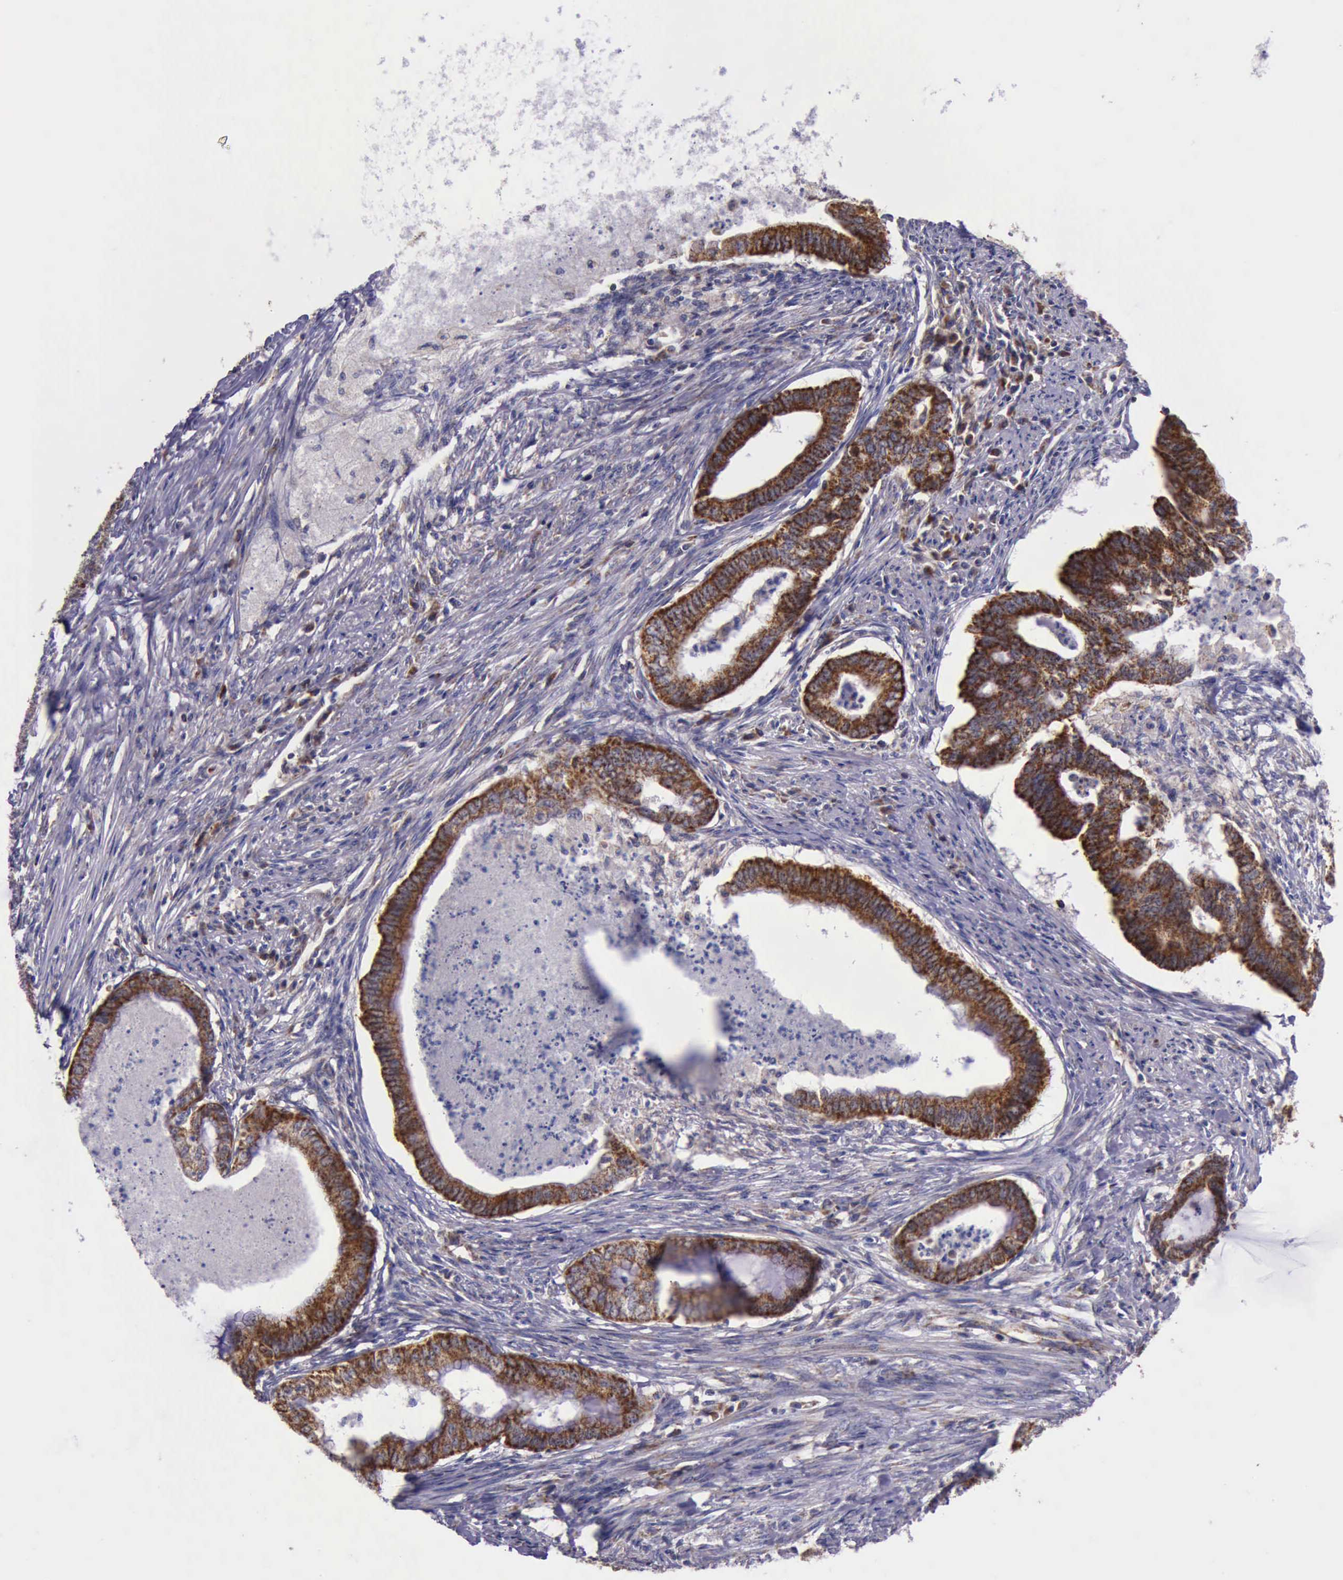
{"staining": {"intensity": "strong", "quantity": ">75%", "location": "cytoplasmic/membranous"}, "tissue": "endometrial cancer", "cell_type": "Tumor cells", "image_type": "cancer", "snomed": [{"axis": "morphology", "description": "Necrosis, NOS"}, {"axis": "morphology", "description": "Adenocarcinoma, NOS"}, {"axis": "topography", "description": "Endometrium"}], "caption": "Strong cytoplasmic/membranous staining for a protein is seen in approximately >75% of tumor cells of adenocarcinoma (endometrial) using immunohistochemistry (IHC).", "gene": "TXN2", "patient": {"sex": "female", "age": 79}}